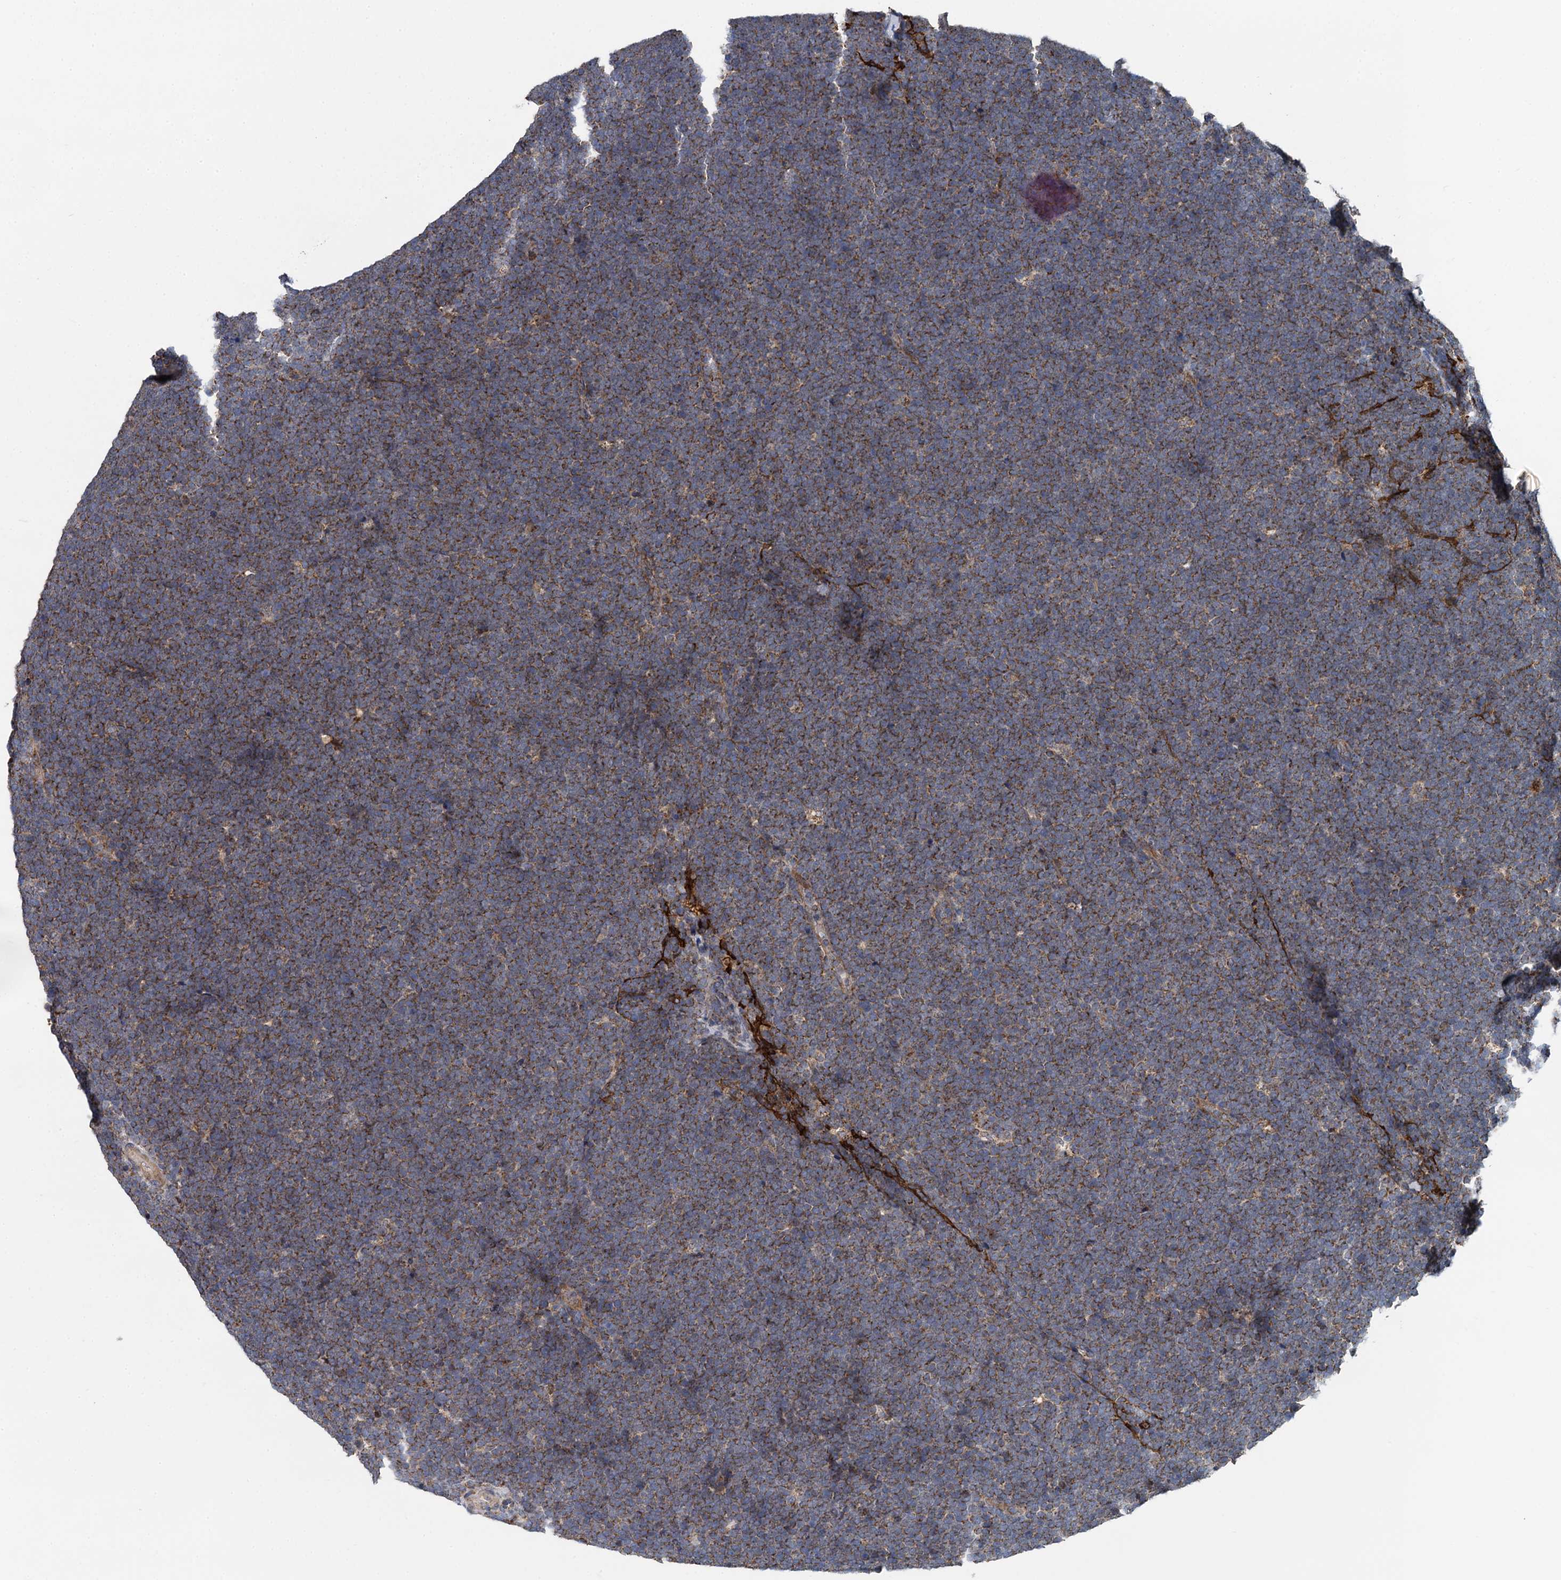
{"staining": {"intensity": "moderate", "quantity": ">75%", "location": "cytoplasmic/membranous"}, "tissue": "lymphoma", "cell_type": "Tumor cells", "image_type": "cancer", "snomed": [{"axis": "morphology", "description": "Malignant lymphoma, non-Hodgkin's type, High grade"}, {"axis": "topography", "description": "Lymph node"}], "caption": "Protein expression analysis of human lymphoma reveals moderate cytoplasmic/membranous staining in approximately >75% of tumor cells.", "gene": "SPRYD3", "patient": {"sex": "male", "age": 13}}